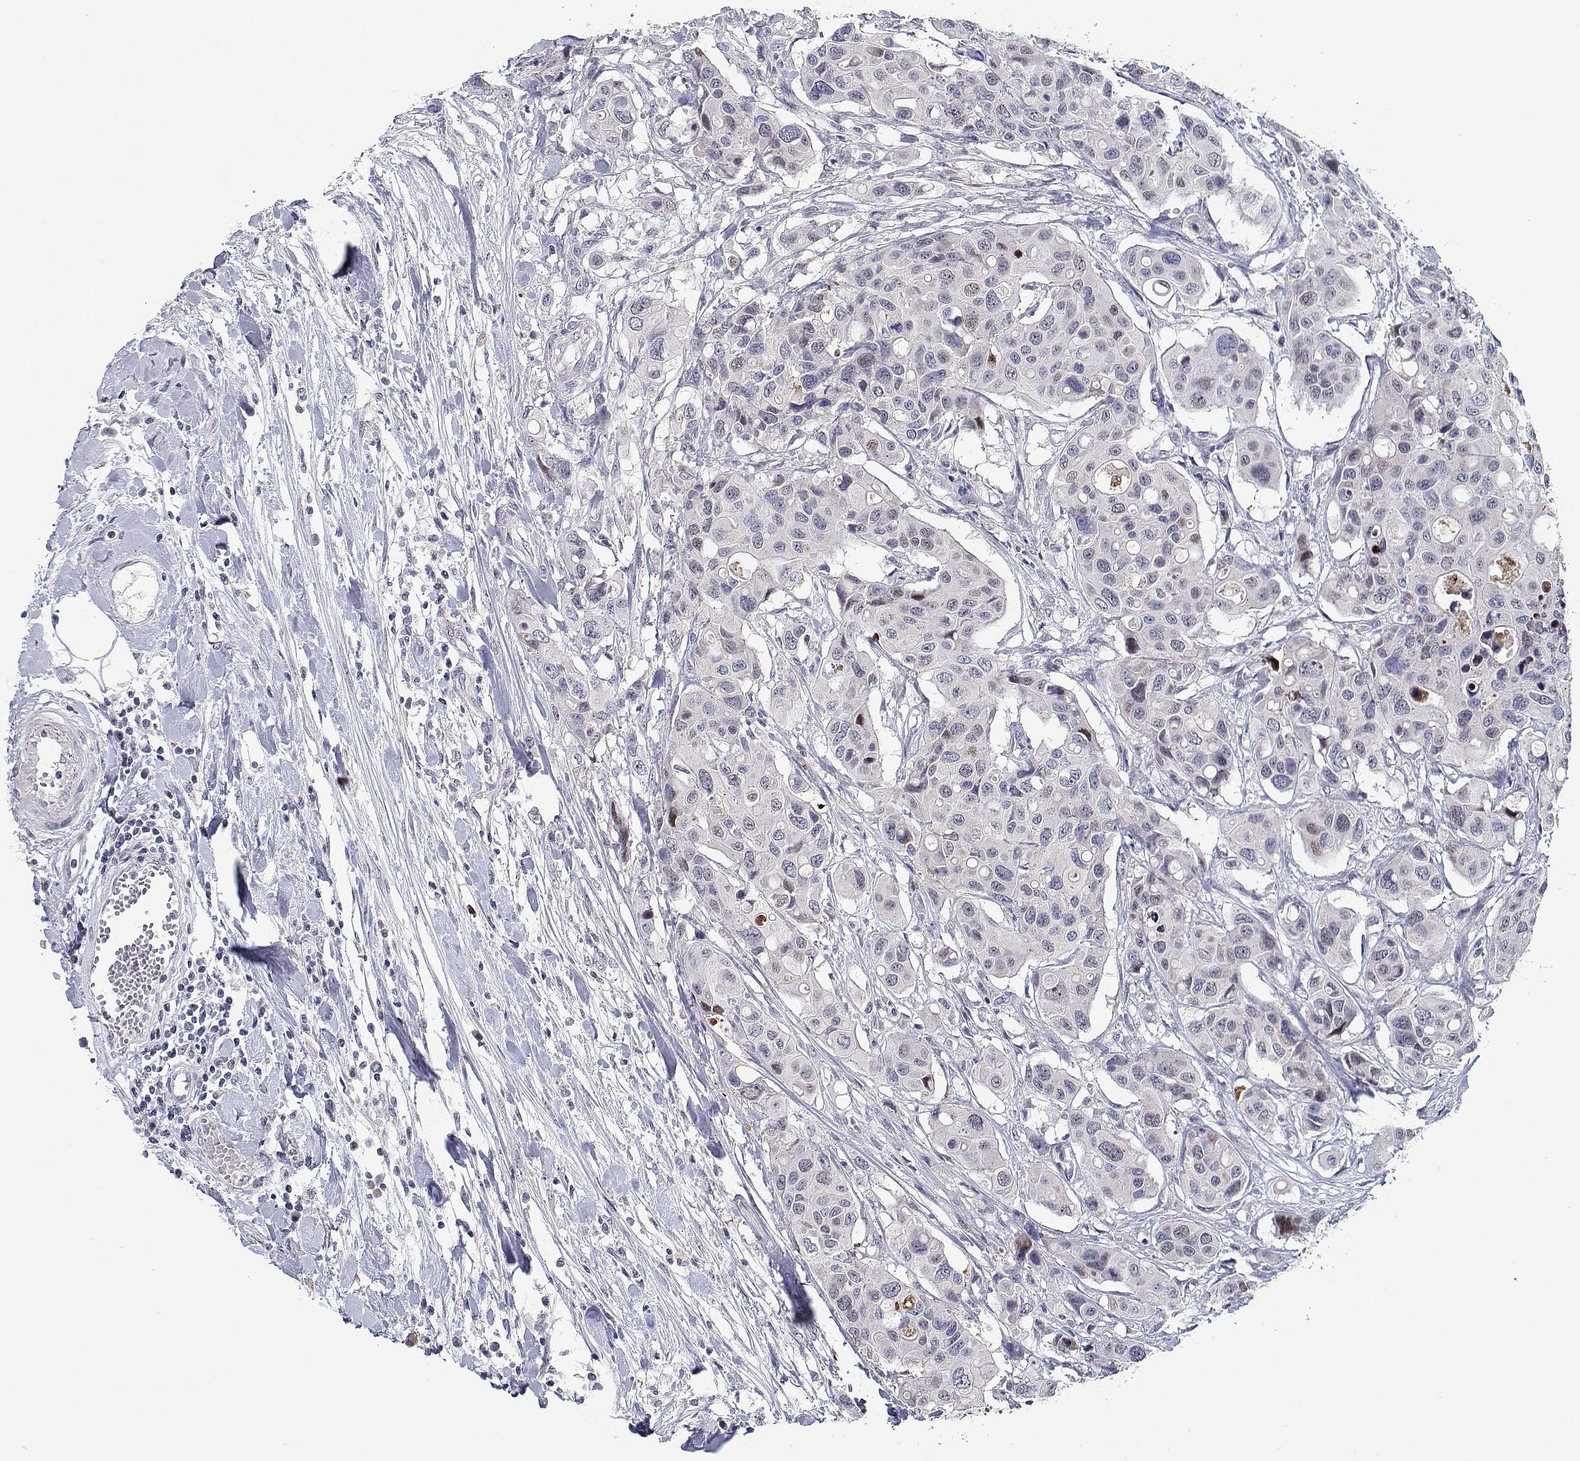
{"staining": {"intensity": "moderate", "quantity": "<25%", "location": "nuclear"}, "tissue": "colorectal cancer", "cell_type": "Tumor cells", "image_type": "cancer", "snomed": [{"axis": "morphology", "description": "Adenocarcinoma, NOS"}, {"axis": "topography", "description": "Colon"}], "caption": "Approximately <25% of tumor cells in human adenocarcinoma (colorectal) exhibit moderate nuclear protein positivity as visualized by brown immunohistochemical staining.", "gene": "RBPJL", "patient": {"sex": "male", "age": 77}}